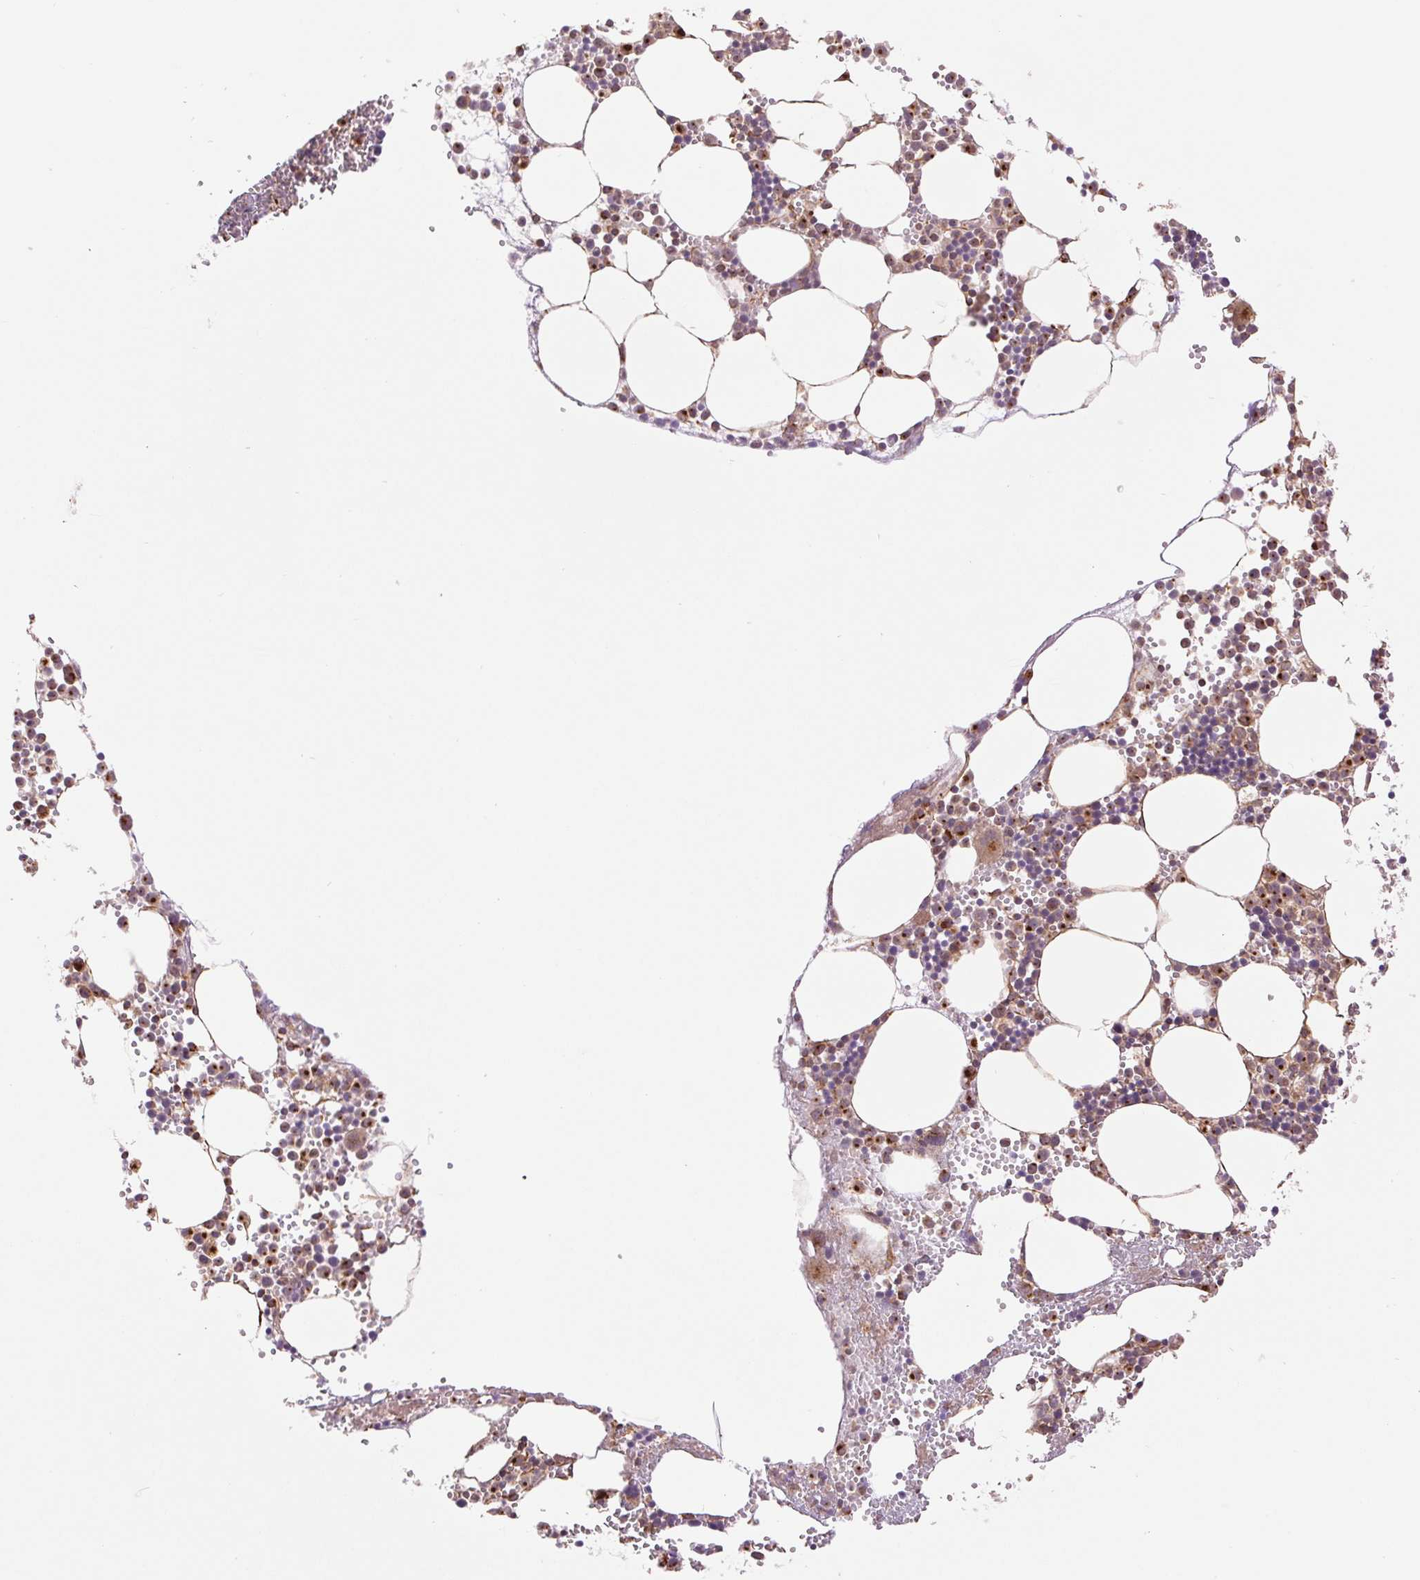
{"staining": {"intensity": "moderate", "quantity": "25%-75%", "location": "cytoplasmic/membranous"}, "tissue": "bone marrow", "cell_type": "Hematopoietic cells", "image_type": "normal", "snomed": [{"axis": "morphology", "description": "Normal tissue, NOS"}, {"axis": "topography", "description": "Bone marrow"}], "caption": "Hematopoietic cells demonstrate moderate cytoplasmic/membranous positivity in approximately 25%-75% of cells in benign bone marrow. (DAB (3,3'-diaminobenzidine) IHC with brightfield microscopy, high magnification).", "gene": "STARD7", "patient": {"sex": "male", "age": 89}}